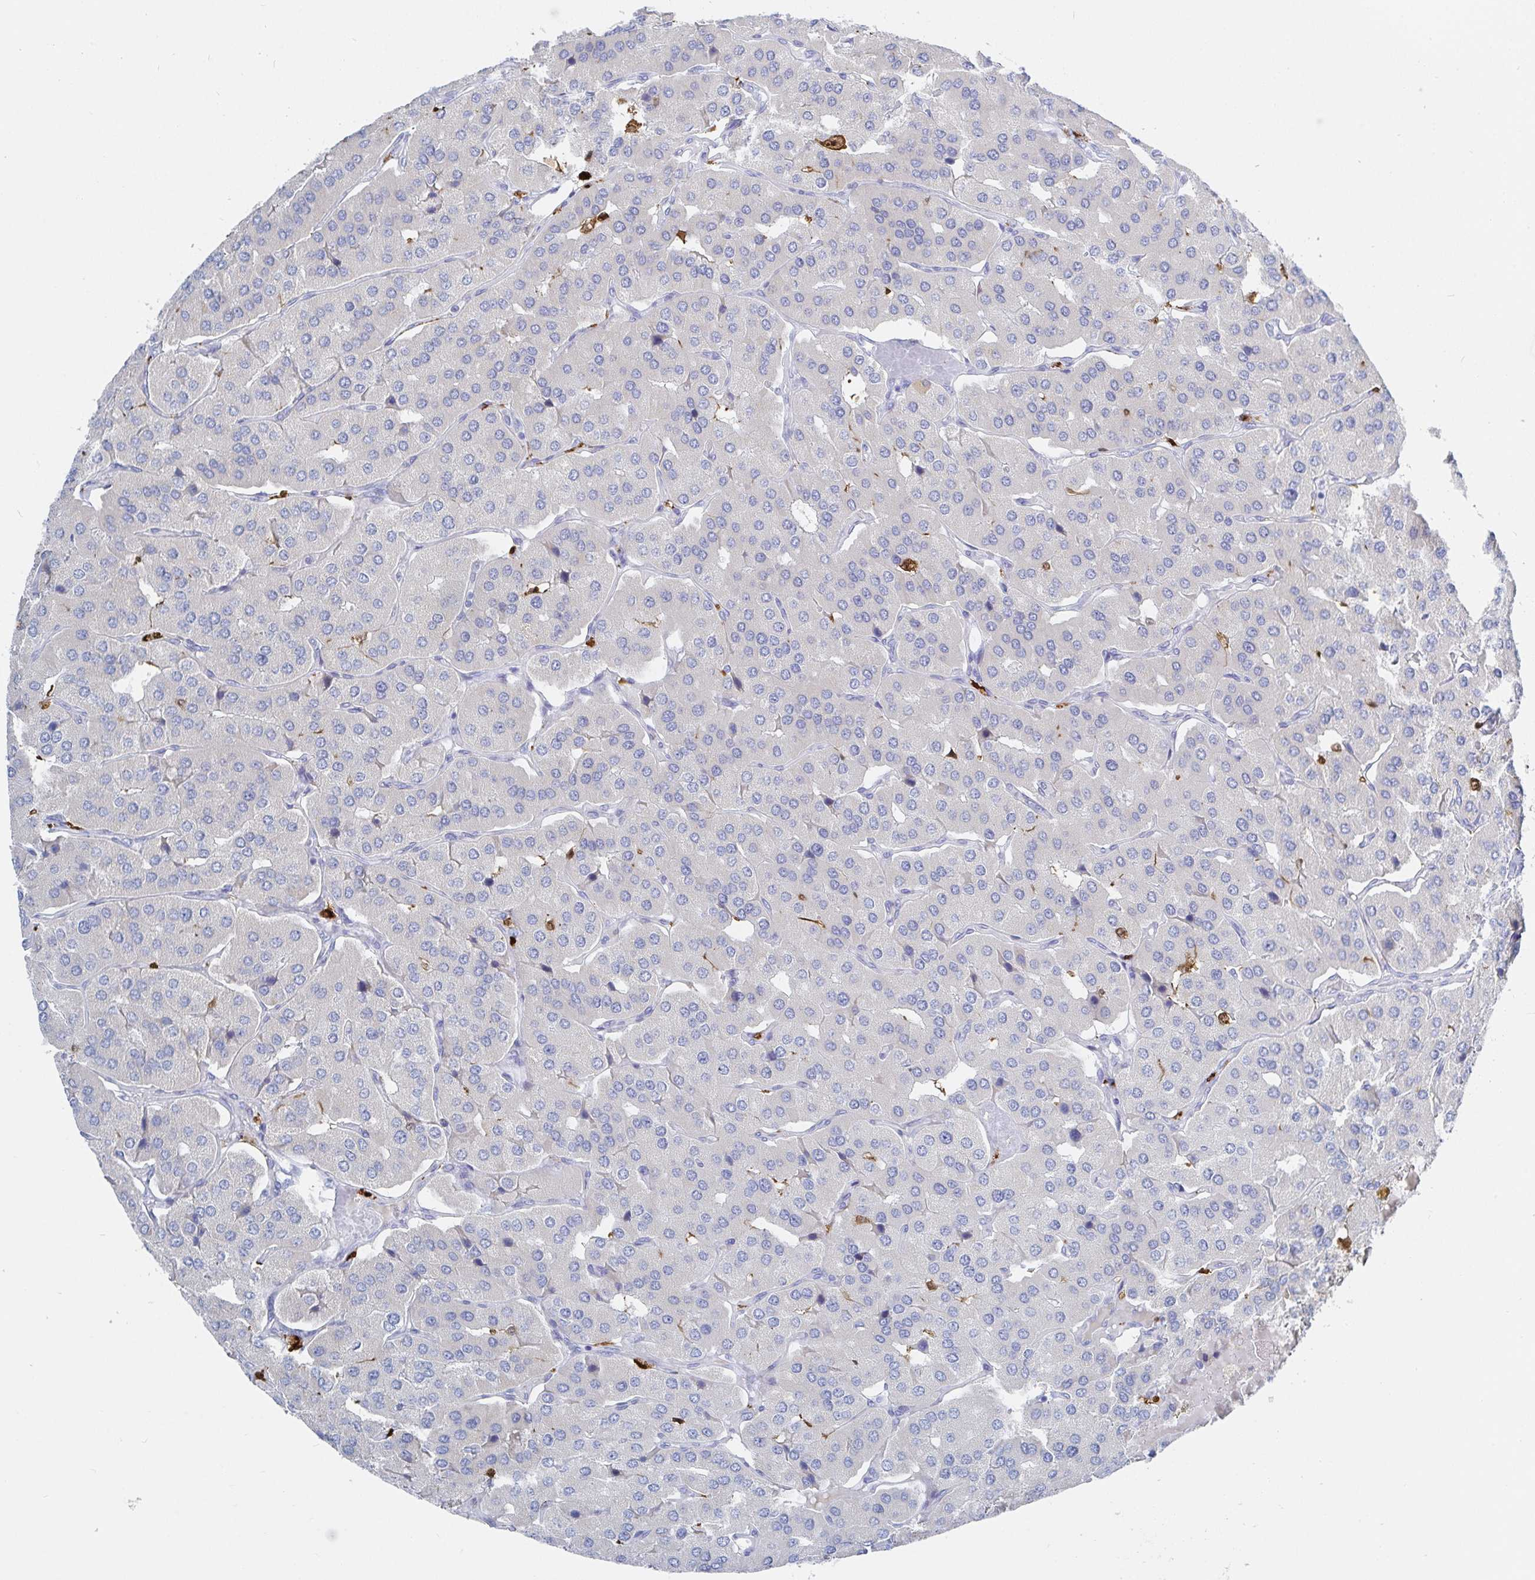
{"staining": {"intensity": "negative", "quantity": "none", "location": "none"}, "tissue": "parathyroid gland", "cell_type": "Glandular cells", "image_type": "normal", "snomed": [{"axis": "morphology", "description": "Normal tissue, NOS"}, {"axis": "morphology", "description": "Adenoma, NOS"}, {"axis": "topography", "description": "Parathyroid gland"}], "caption": "Immunohistochemistry (IHC) photomicrograph of benign human parathyroid gland stained for a protein (brown), which displays no positivity in glandular cells.", "gene": "OR2A1", "patient": {"sex": "female", "age": 86}}